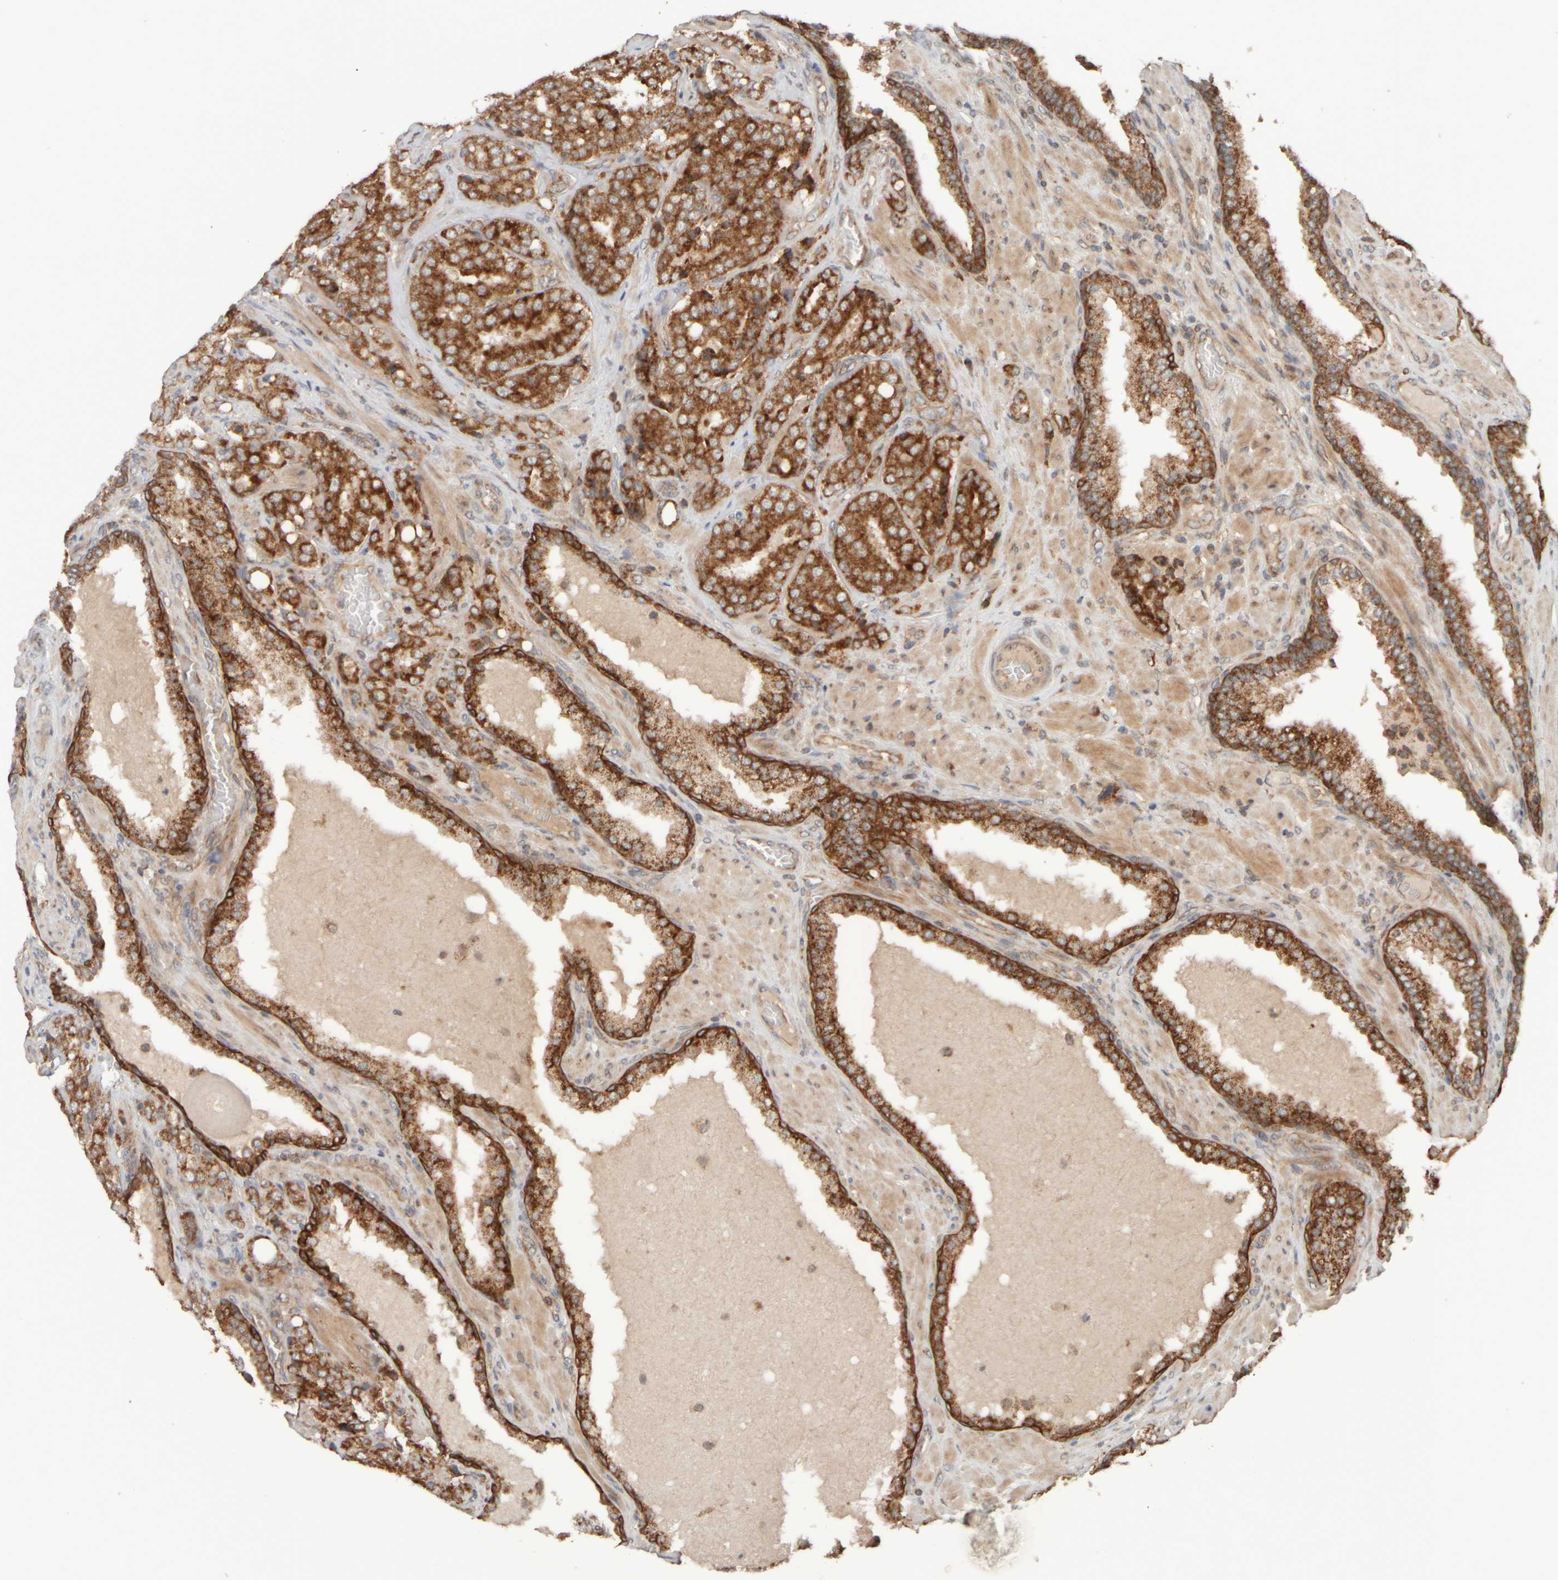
{"staining": {"intensity": "strong", "quantity": ">75%", "location": "cytoplasmic/membranous"}, "tissue": "prostate cancer", "cell_type": "Tumor cells", "image_type": "cancer", "snomed": [{"axis": "morphology", "description": "Adenocarcinoma, High grade"}, {"axis": "topography", "description": "Prostate"}], "caption": "A high amount of strong cytoplasmic/membranous positivity is identified in about >75% of tumor cells in adenocarcinoma (high-grade) (prostate) tissue. The staining is performed using DAB brown chromogen to label protein expression. The nuclei are counter-stained blue using hematoxylin.", "gene": "EIF2B3", "patient": {"sex": "male", "age": 50}}